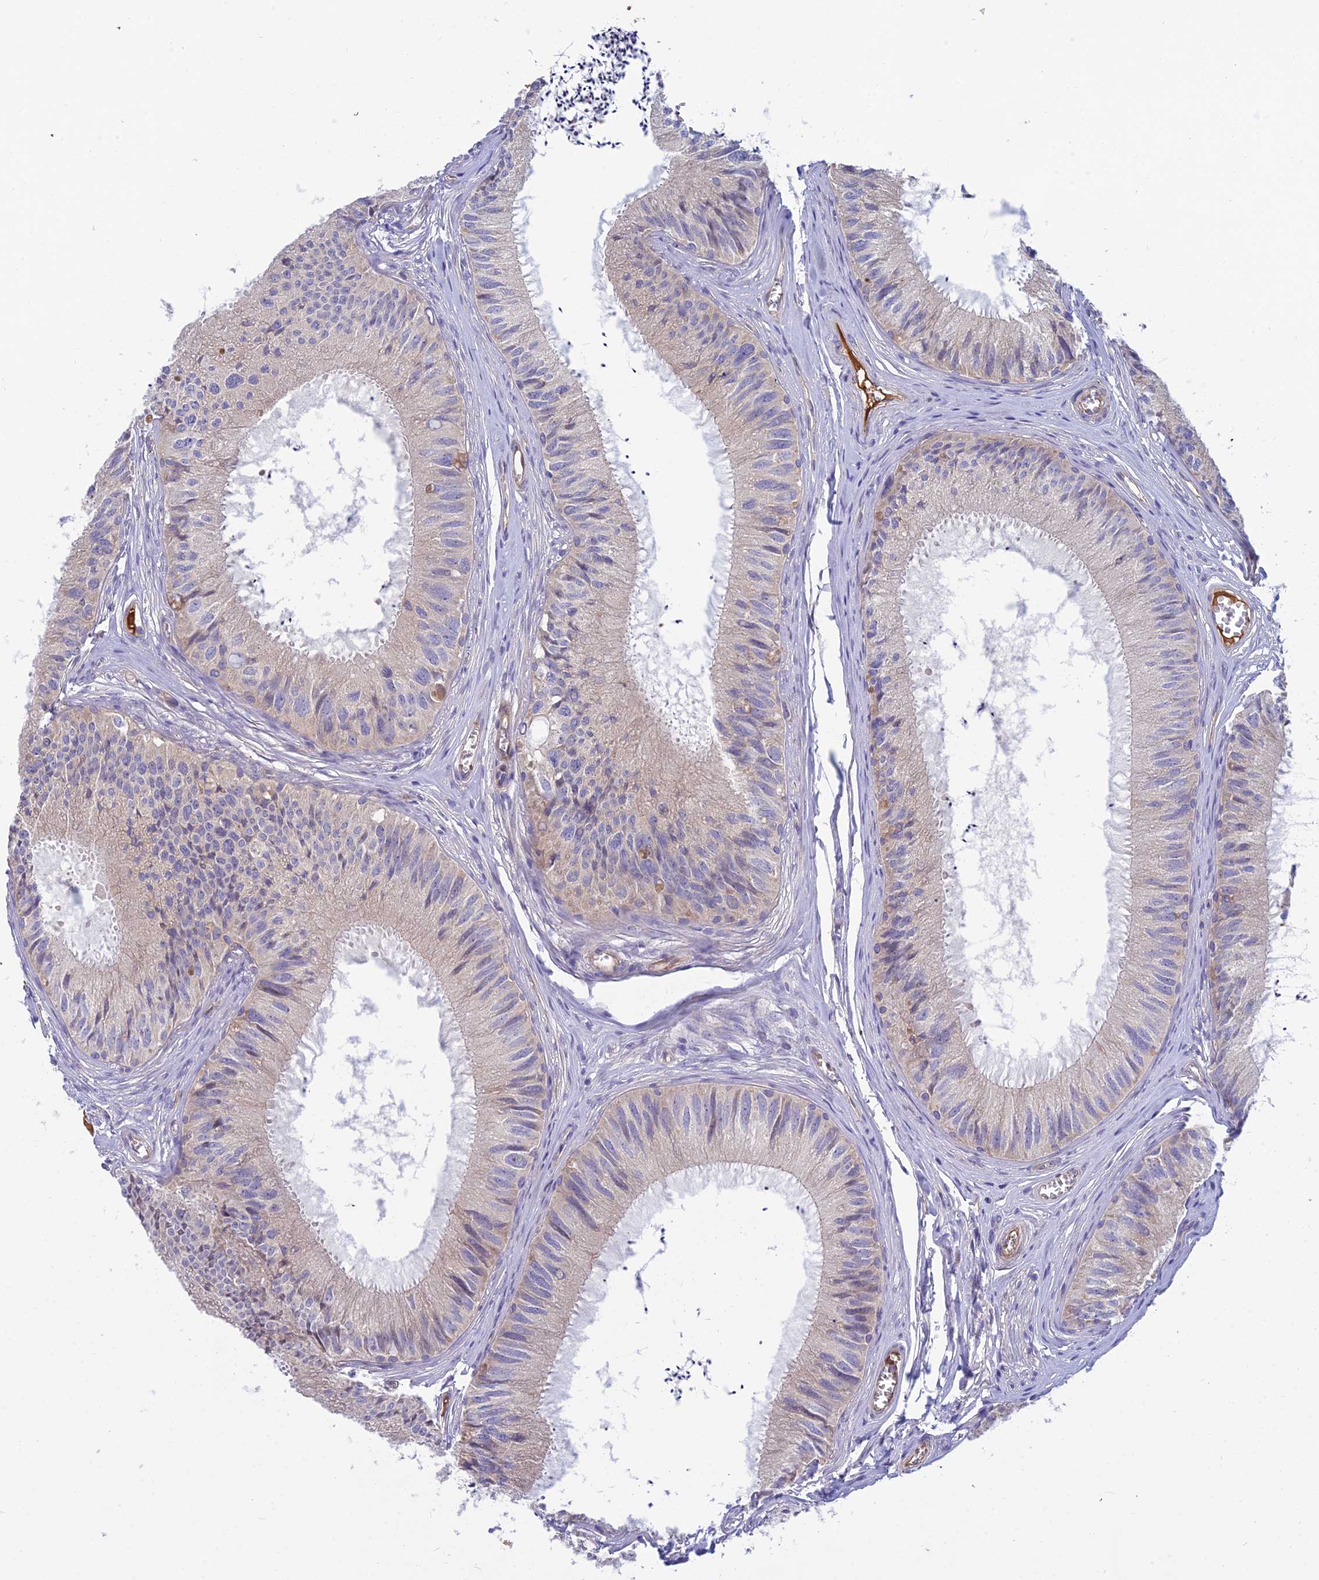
{"staining": {"intensity": "weak", "quantity": "25%-75%", "location": "cytoplasmic/membranous"}, "tissue": "epididymis", "cell_type": "Glandular cells", "image_type": "normal", "snomed": [{"axis": "morphology", "description": "Normal tissue, NOS"}, {"axis": "topography", "description": "Epididymis"}], "caption": "An immunohistochemistry (IHC) image of normal tissue is shown. Protein staining in brown highlights weak cytoplasmic/membranous positivity in epididymis within glandular cells. (DAB (3,3'-diaminobenzidine) IHC, brown staining for protein, blue staining for nuclei).", "gene": "DUS2", "patient": {"sex": "male", "age": 79}}